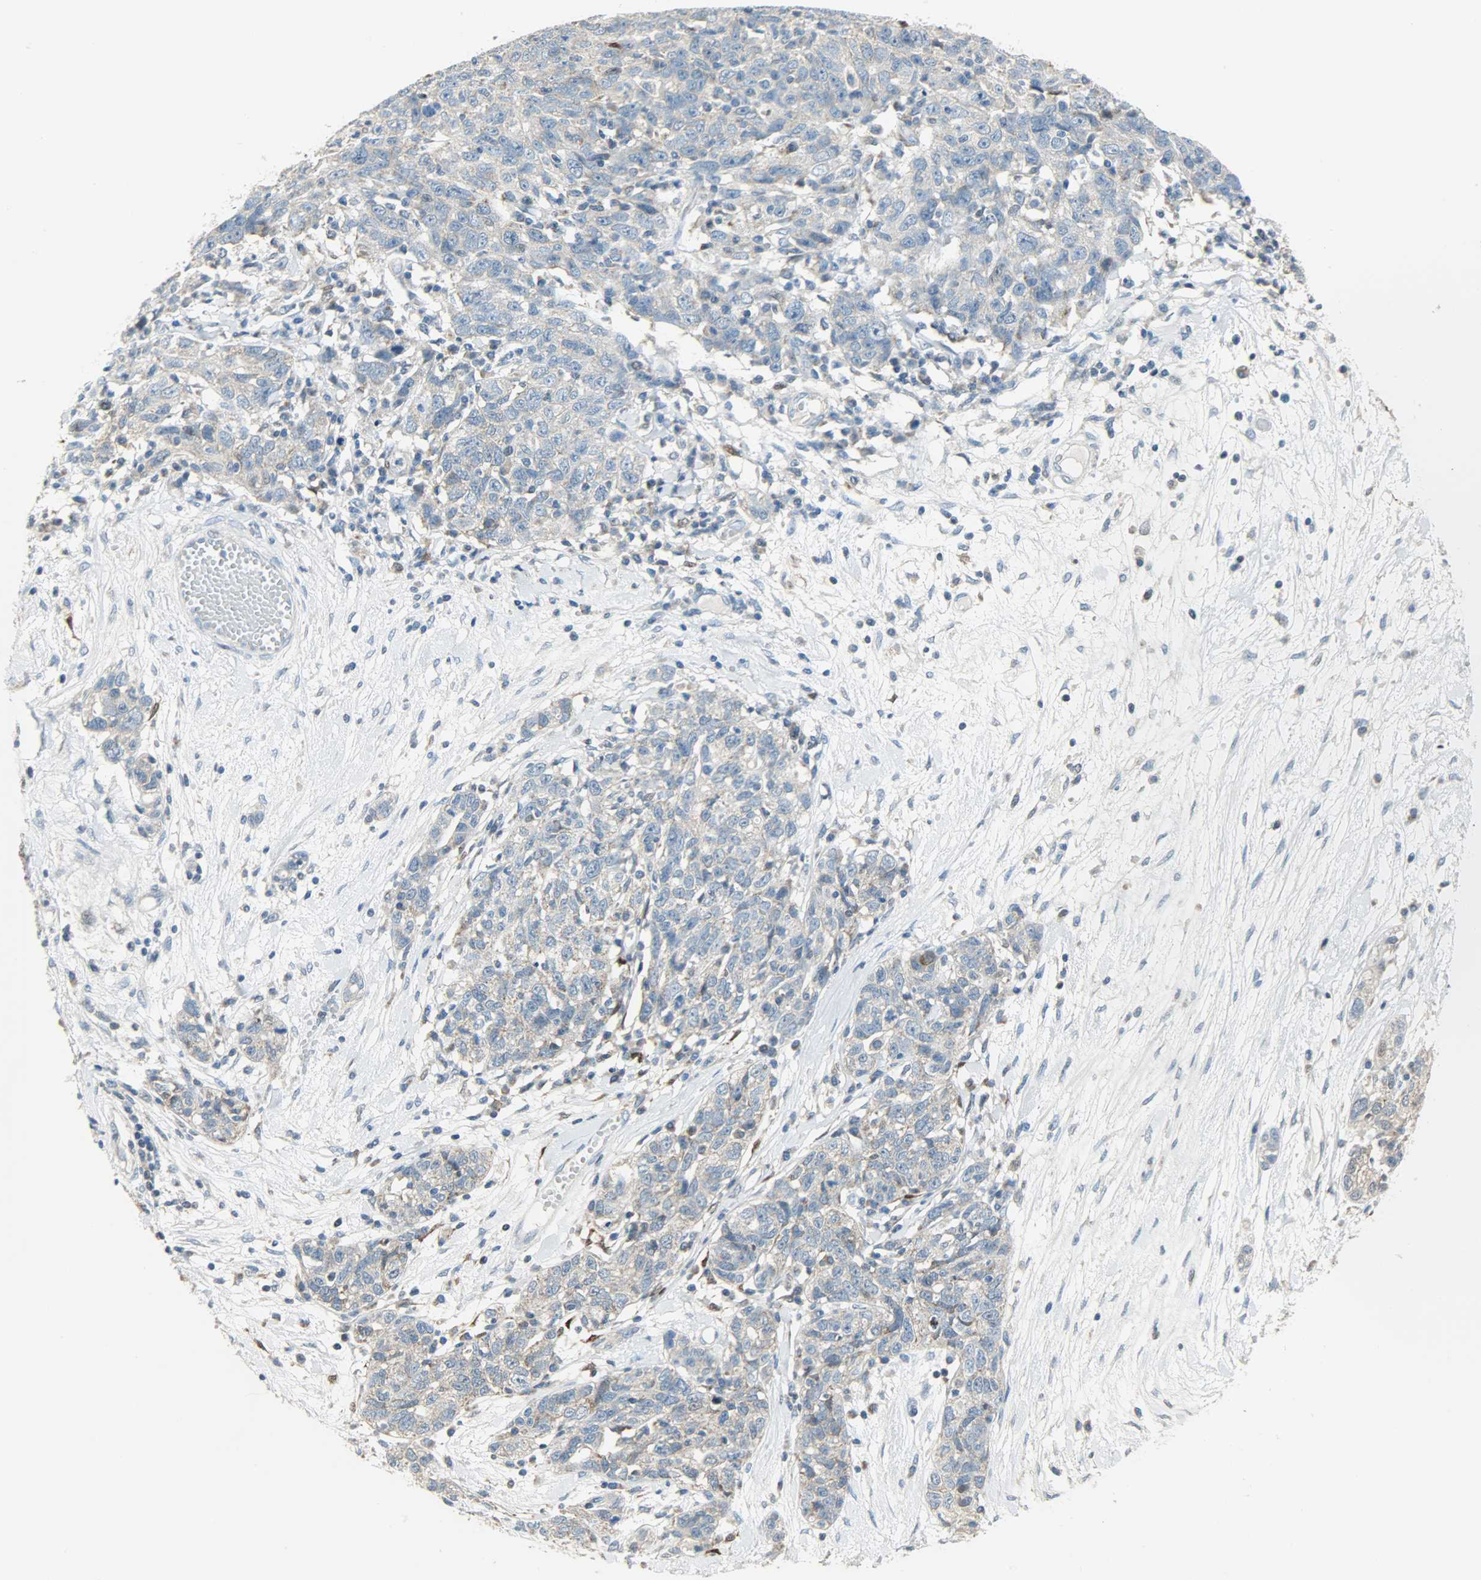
{"staining": {"intensity": "negative", "quantity": "none", "location": "none"}, "tissue": "ovarian cancer", "cell_type": "Tumor cells", "image_type": "cancer", "snomed": [{"axis": "morphology", "description": "Cystadenocarcinoma, serous, NOS"}, {"axis": "topography", "description": "Ovary"}], "caption": "This is an IHC micrograph of ovarian cancer (serous cystadenocarcinoma). There is no staining in tumor cells.", "gene": "PPP1R1B", "patient": {"sex": "female", "age": 71}}